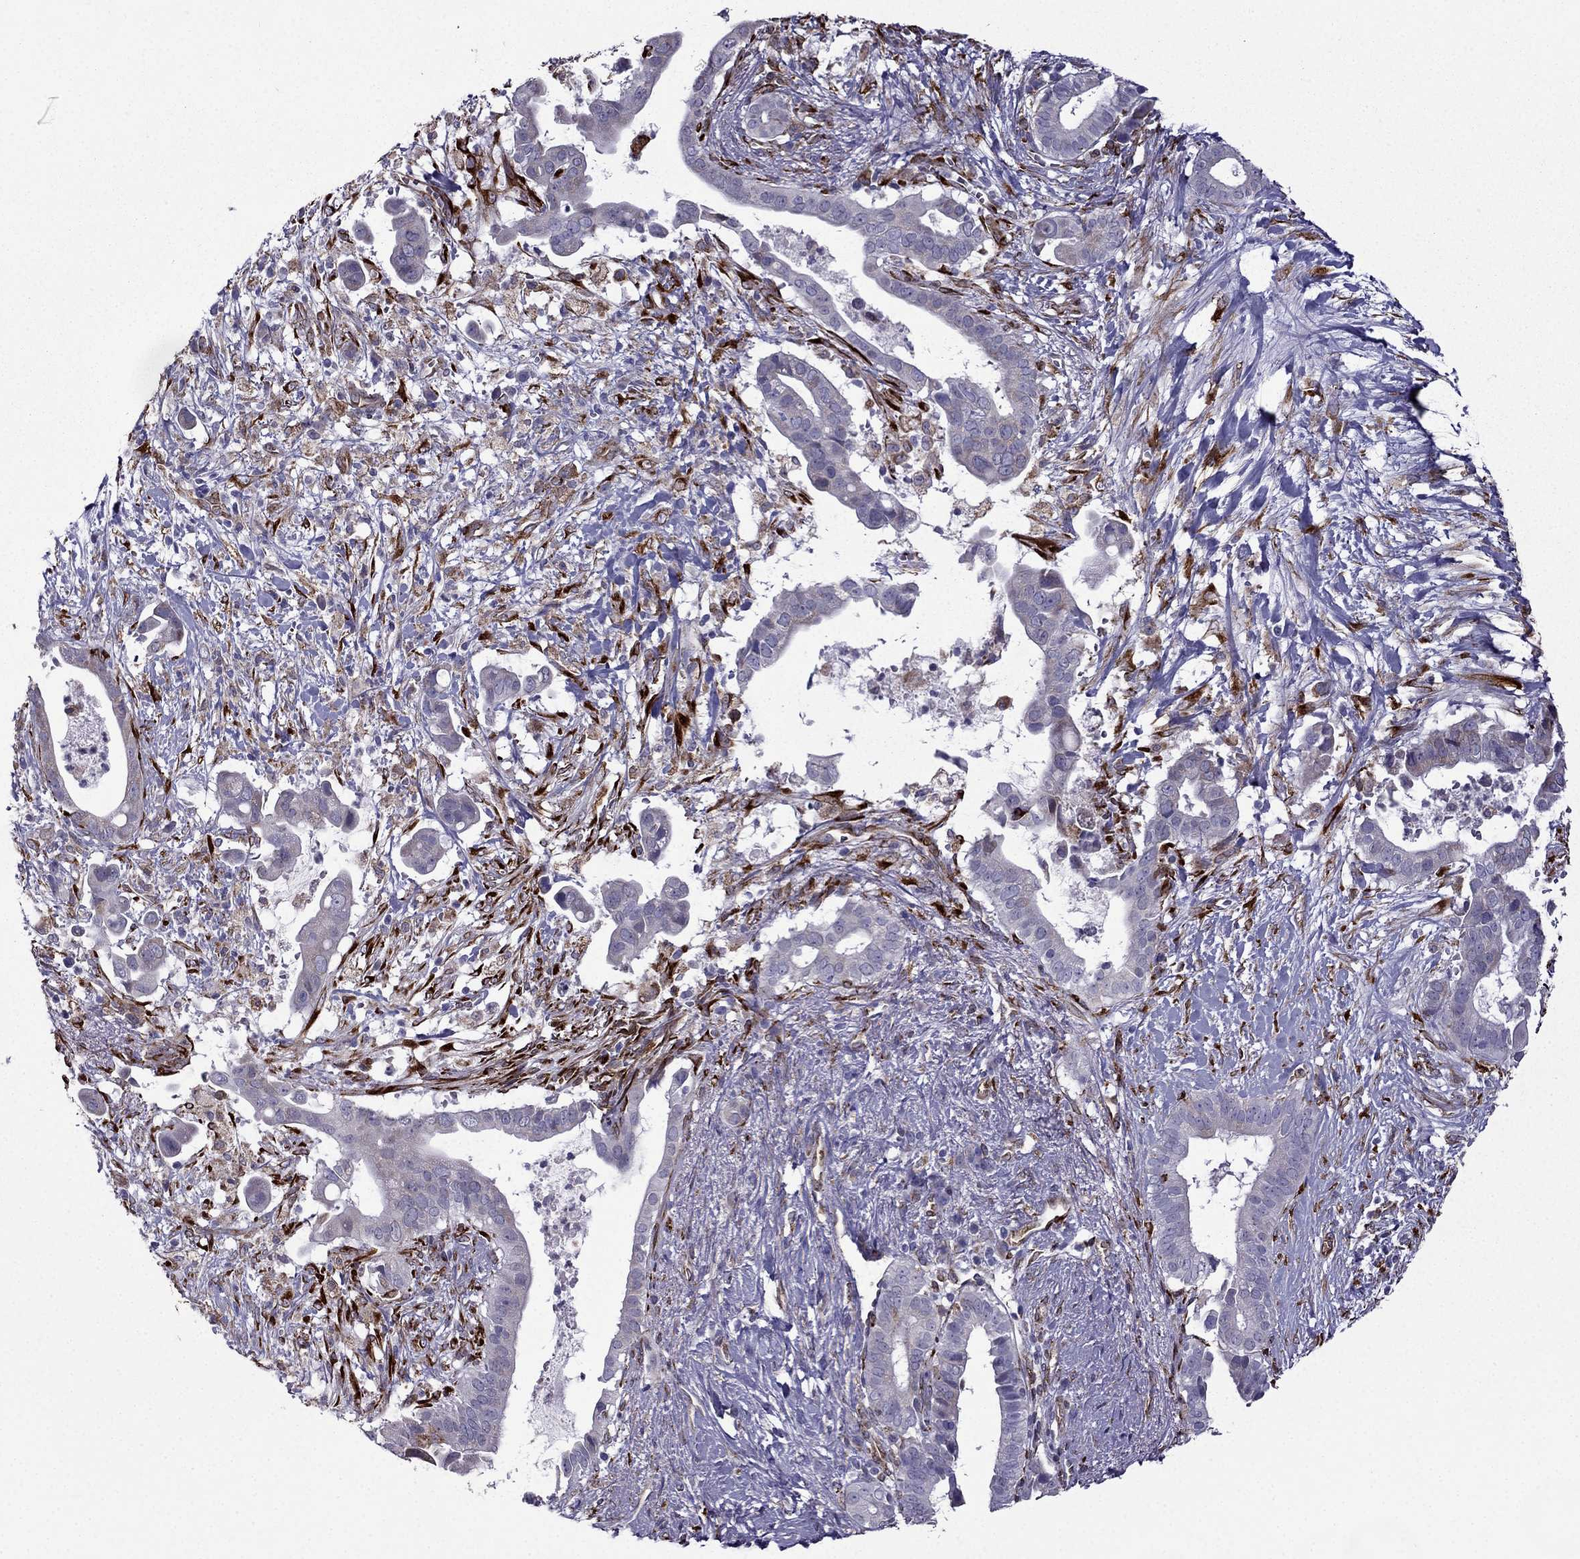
{"staining": {"intensity": "negative", "quantity": "none", "location": "none"}, "tissue": "pancreatic cancer", "cell_type": "Tumor cells", "image_type": "cancer", "snomed": [{"axis": "morphology", "description": "Adenocarcinoma, NOS"}, {"axis": "topography", "description": "Pancreas"}], "caption": "Tumor cells show no significant protein expression in adenocarcinoma (pancreatic). (DAB (3,3'-diaminobenzidine) immunohistochemistry with hematoxylin counter stain).", "gene": "IKBIP", "patient": {"sex": "male", "age": 61}}